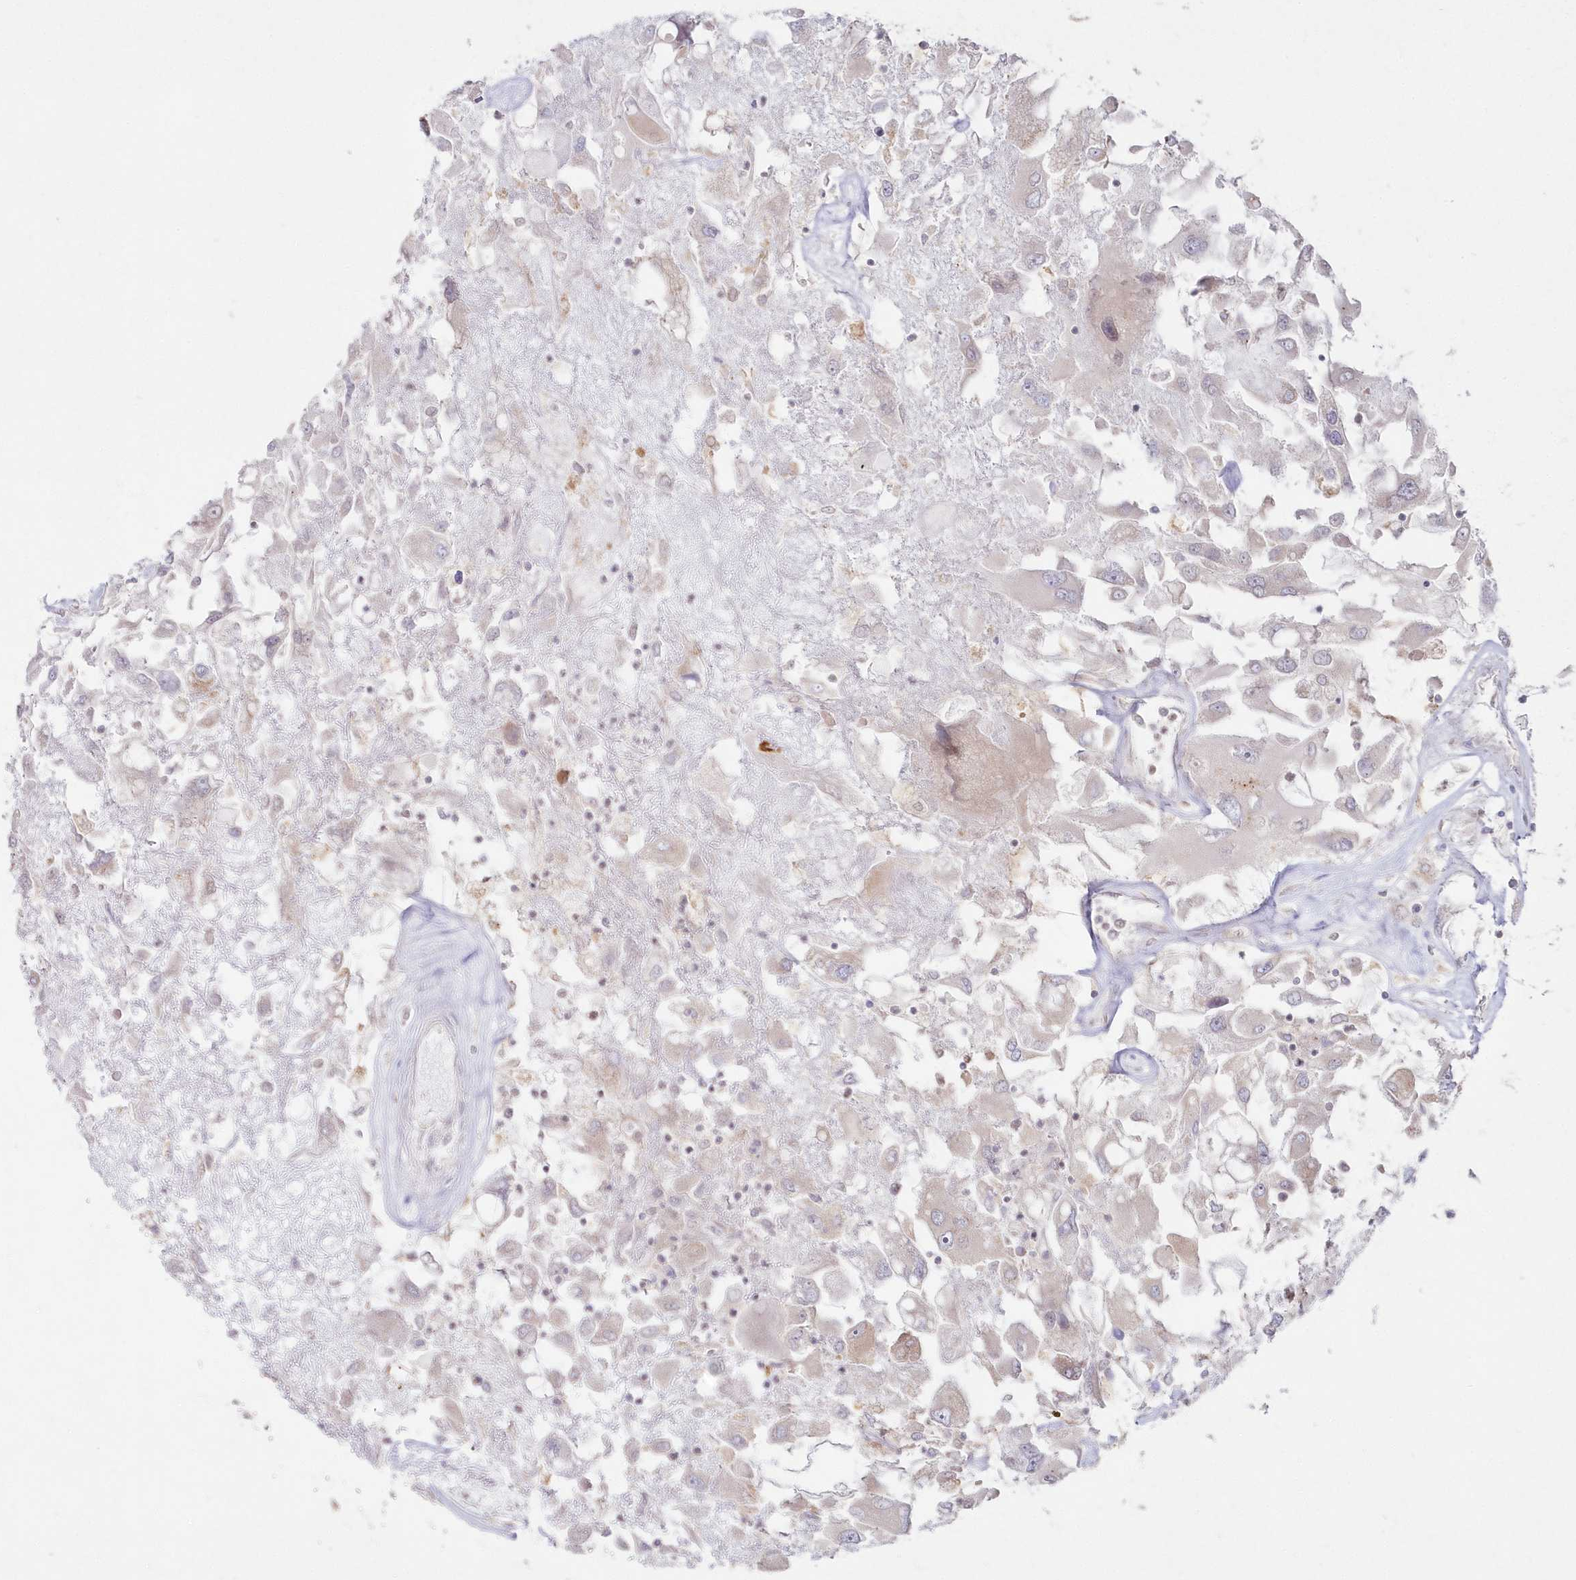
{"staining": {"intensity": "negative", "quantity": "none", "location": "none"}, "tissue": "renal cancer", "cell_type": "Tumor cells", "image_type": "cancer", "snomed": [{"axis": "morphology", "description": "Adenocarcinoma, NOS"}, {"axis": "topography", "description": "Kidney"}], "caption": "A high-resolution photomicrograph shows immunohistochemistry staining of adenocarcinoma (renal), which demonstrates no significant staining in tumor cells.", "gene": "ARSB", "patient": {"sex": "female", "age": 52}}